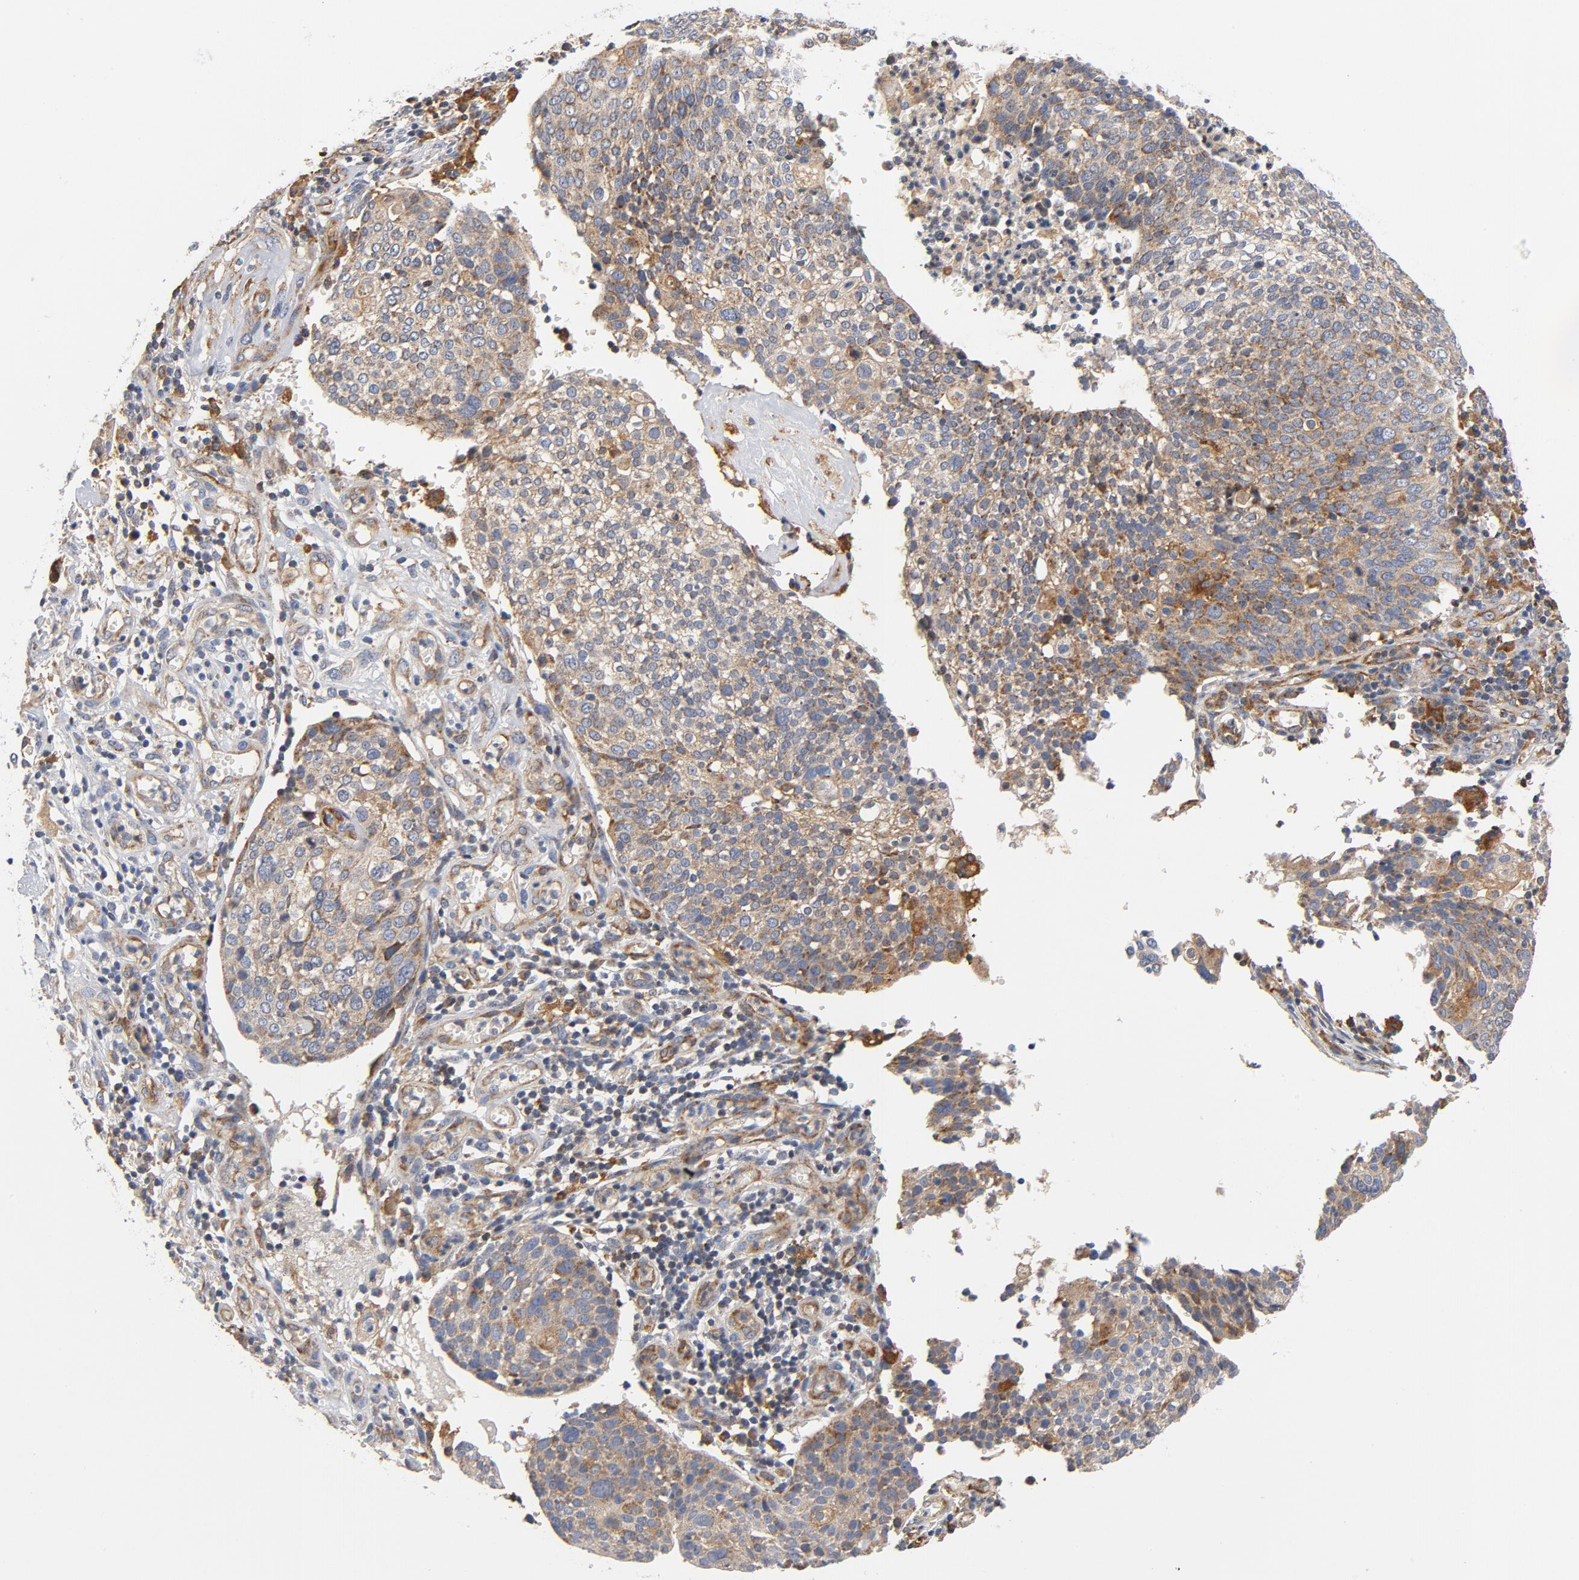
{"staining": {"intensity": "moderate", "quantity": ">75%", "location": "cytoplasmic/membranous"}, "tissue": "cervical cancer", "cell_type": "Tumor cells", "image_type": "cancer", "snomed": [{"axis": "morphology", "description": "Squamous cell carcinoma, NOS"}, {"axis": "topography", "description": "Cervix"}], "caption": "Protein analysis of cervical cancer tissue reveals moderate cytoplasmic/membranous positivity in approximately >75% of tumor cells. Nuclei are stained in blue.", "gene": "RAPGEF4", "patient": {"sex": "female", "age": 40}}